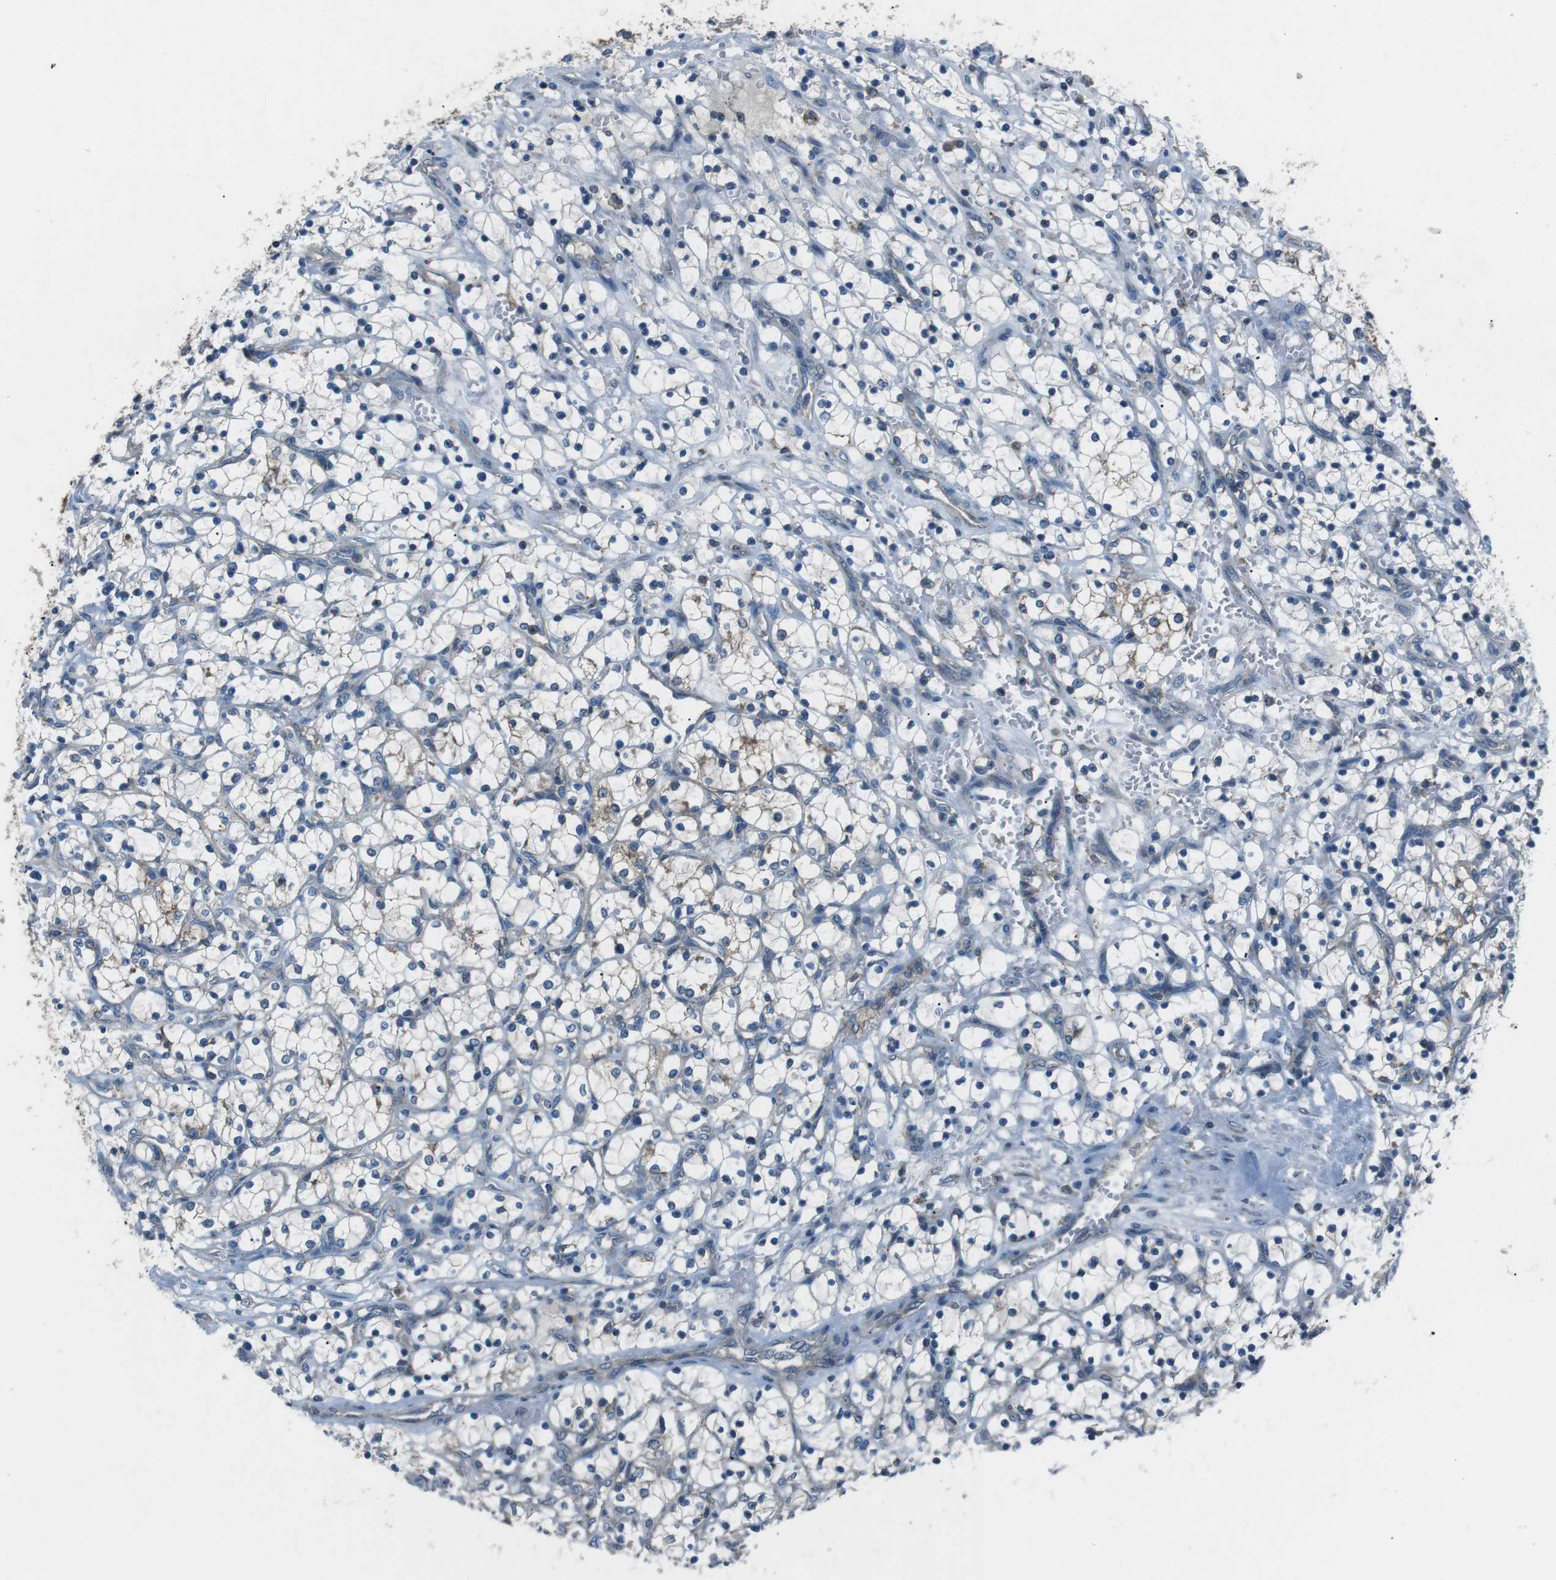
{"staining": {"intensity": "negative", "quantity": "none", "location": "none"}, "tissue": "renal cancer", "cell_type": "Tumor cells", "image_type": "cancer", "snomed": [{"axis": "morphology", "description": "Adenocarcinoma, NOS"}, {"axis": "topography", "description": "Kidney"}], "caption": "IHC photomicrograph of neoplastic tissue: human adenocarcinoma (renal) stained with DAB demonstrates no significant protein expression in tumor cells.", "gene": "FAM3B", "patient": {"sex": "female", "age": 69}}